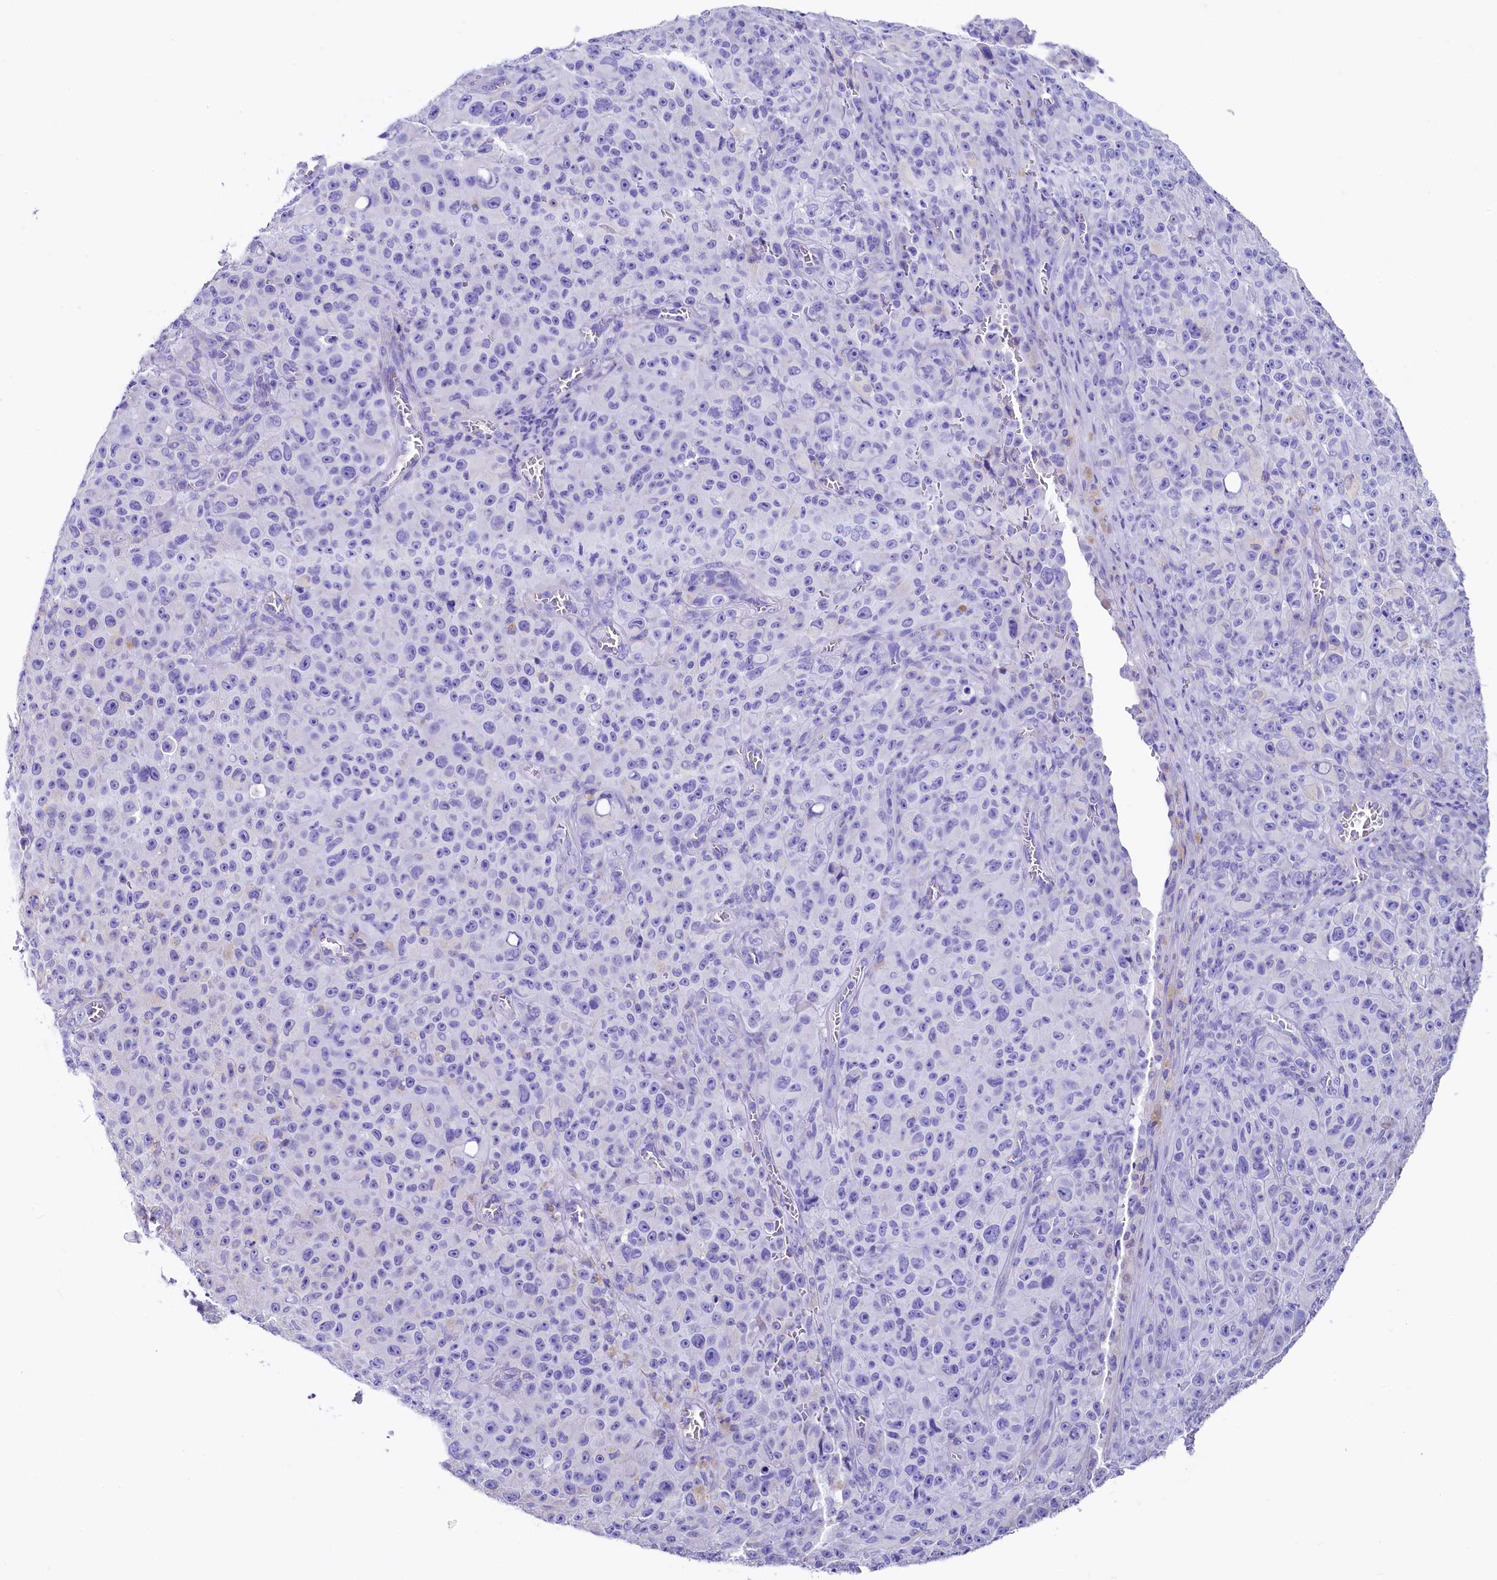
{"staining": {"intensity": "negative", "quantity": "none", "location": "none"}, "tissue": "melanoma", "cell_type": "Tumor cells", "image_type": "cancer", "snomed": [{"axis": "morphology", "description": "Malignant melanoma, NOS"}, {"axis": "topography", "description": "Skin"}], "caption": "Malignant melanoma stained for a protein using immunohistochemistry reveals no expression tumor cells.", "gene": "RBP3", "patient": {"sex": "female", "age": 82}}